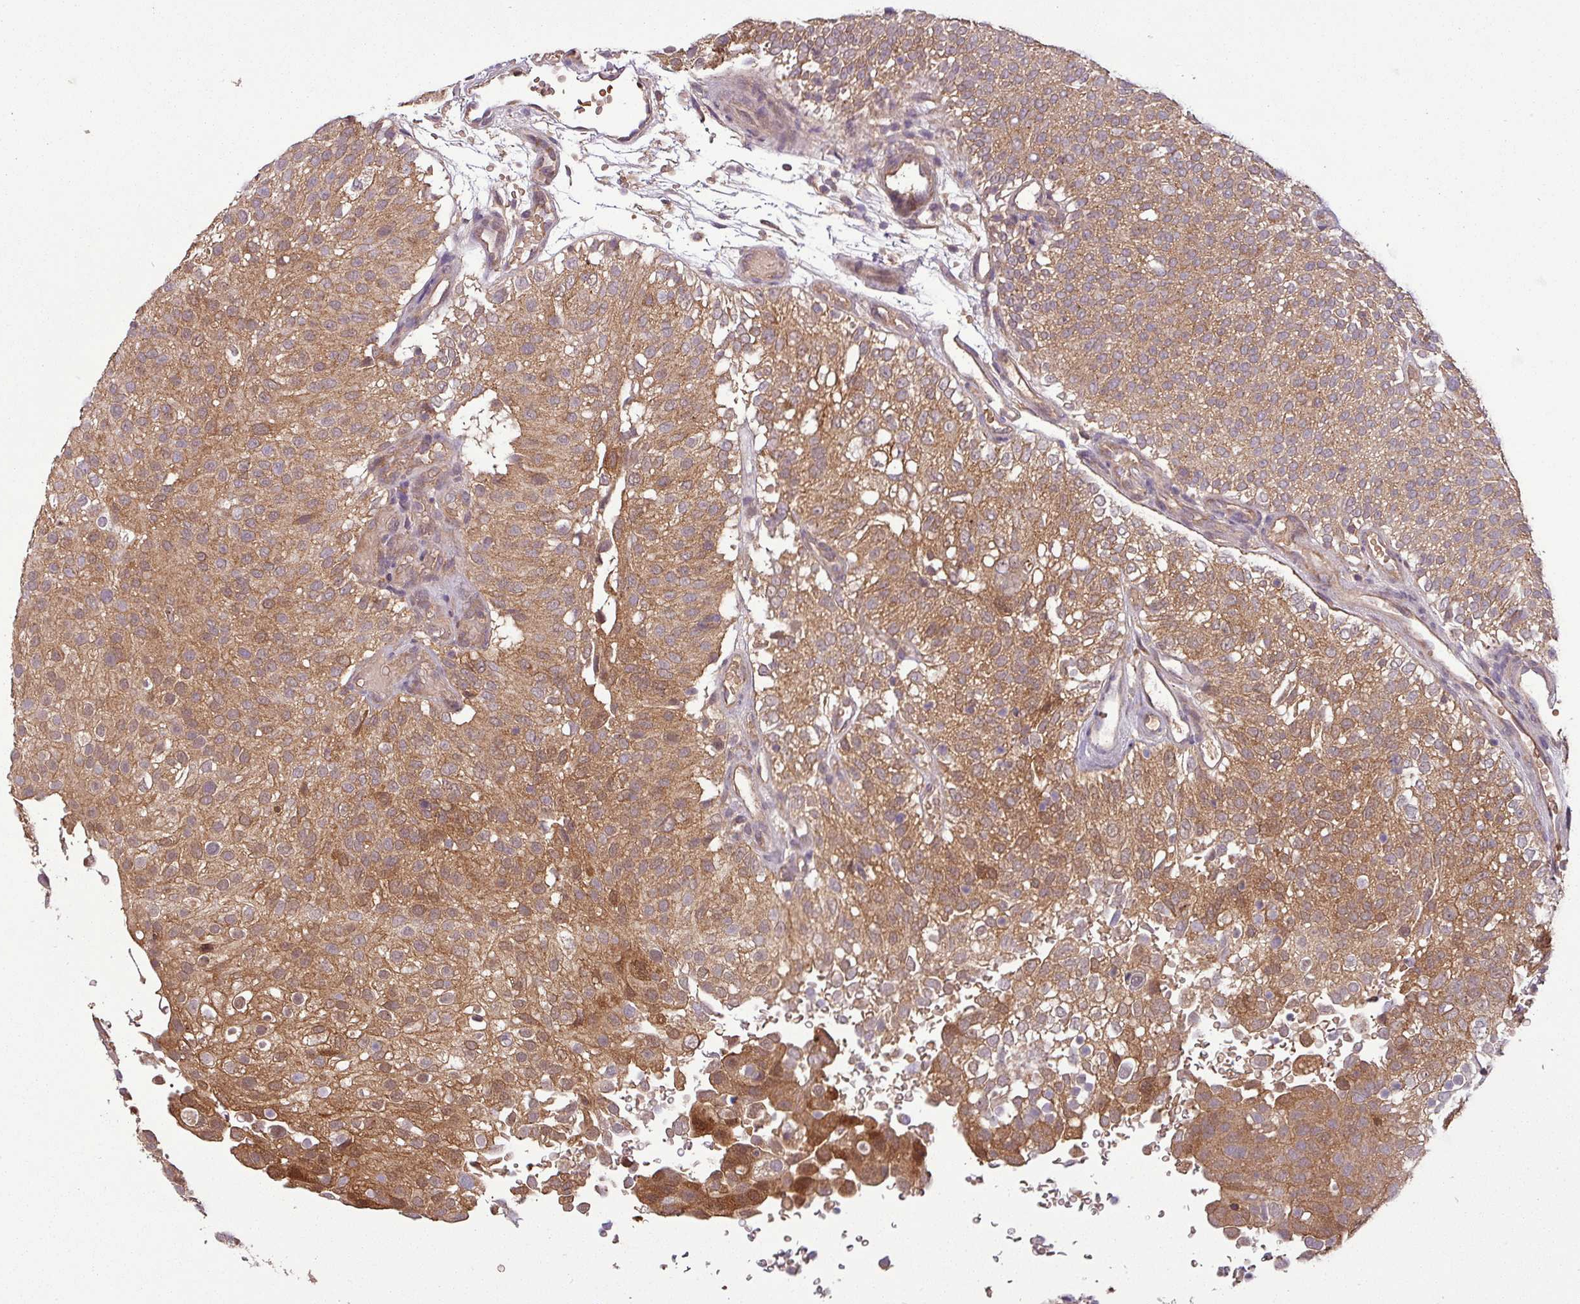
{"staining": {"intensity": "moderate", "quantity": ">75%", "location": "cytoplasmic/membranous"}, "tissue": "urothelial cancer", "cell_type": "Tumor cells", "image_type": "cancer", "snomed": [{"axis": "morphology", "description": "Urothelial carcinoma, Low grade"}, {"axis": "topography", "description": "Urinary bladder"}], "caption": "This is a histology image of immunohistochemistry (IHC) staining of urothelial cancer, which shows moderate positivity in the cytoplasmic/membranous of tumor cells.", "gene": "NT5C3A", "patient": {"sex": "male", "age": 78}}